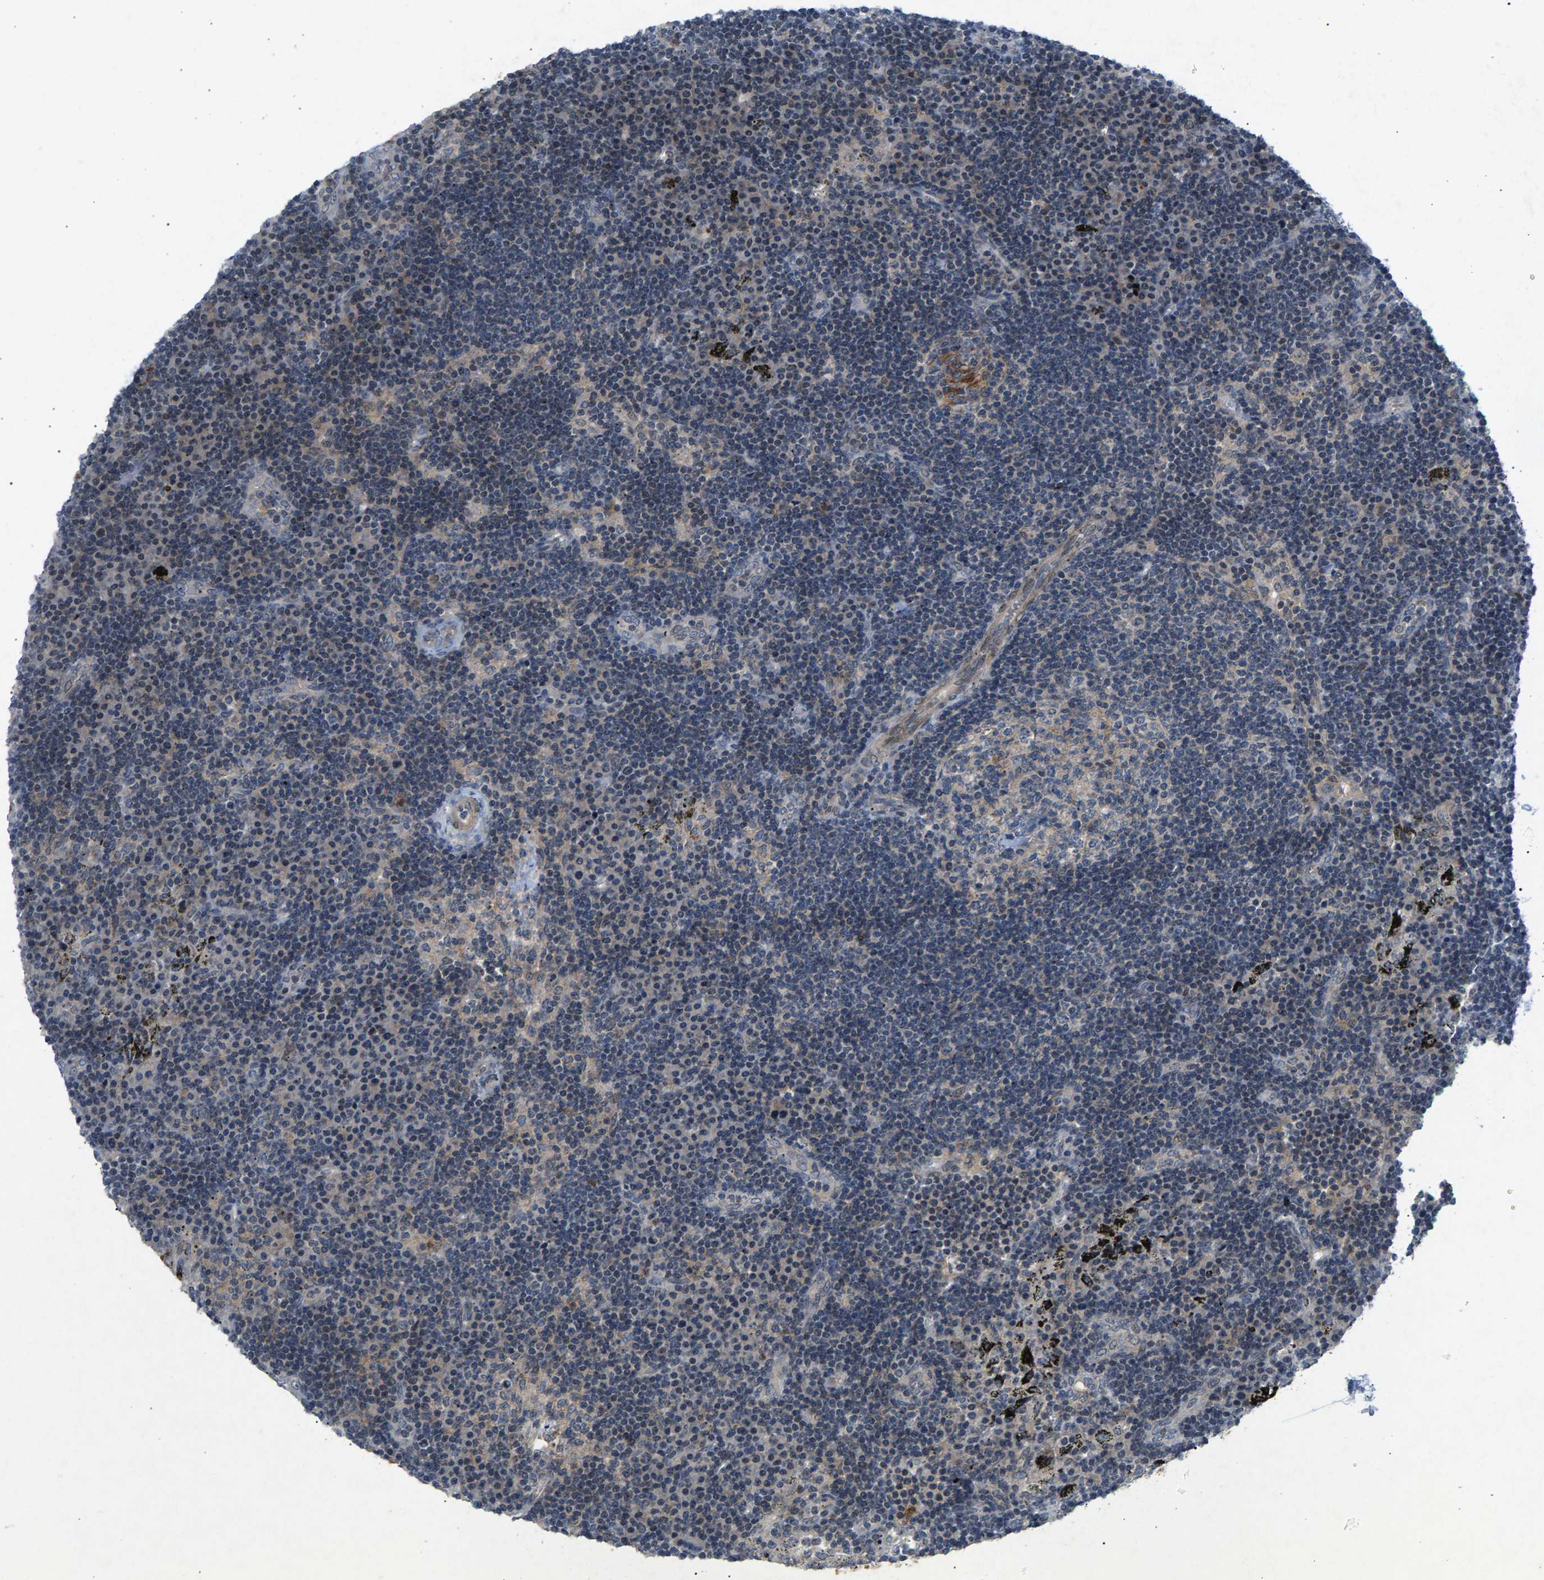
{"staining": {"intensity": "weak", "quantity": ">75%", "location": "cytoplasmic/membranous"}, "tissue": "lymph node", "cell_type": "Germinal center cells", "image_type": "normal", "snomed": [{"axis": "morphology", "description": "Normal tissue, NOS"}, {"axis": "morphology", "description": "Squamous cell carcinoma, metastatic, NOS"}, {"axis": "topography", "description": "Lymph node"}], "caption": "IHC (DAB) staining of unremarkable human lymph node displays weak cytoplasmic/membranous protein staining in about >75% of germinal center cells.", "gene": "ZPR1", "patient": {"sex": "female", "age": 53}}